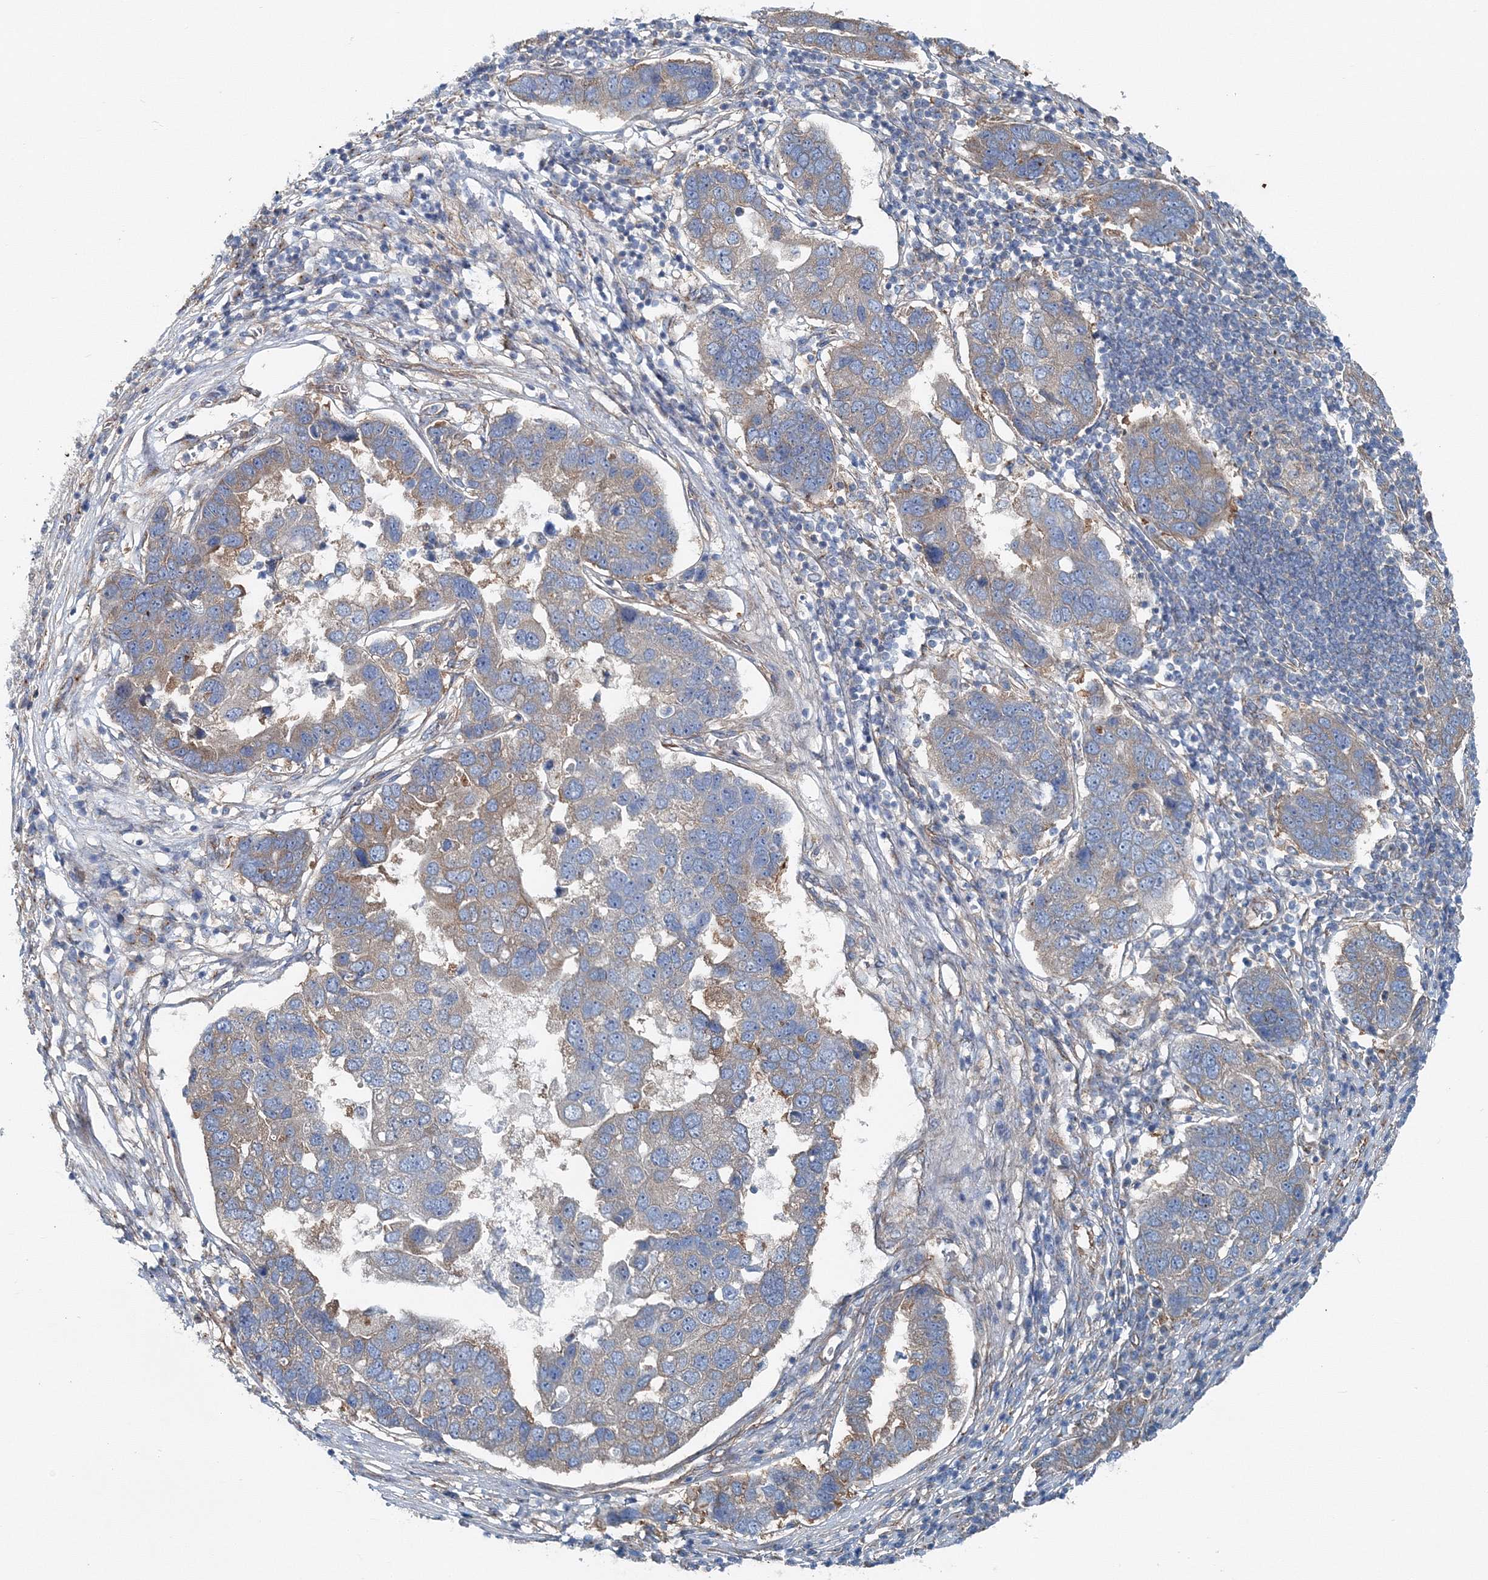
{"staining": {"intensity": "weak", "quantity": "25%-75%", "location": "cytoplasmic/membranous"}, "tissue": "pancreatic cancer", "cell_type": "Tumor cells", "image_type": "cancer", "snomed": [{"axis": "morphology", "description": "Adenocarcinoma, NOS"}, {"axis": "topography", "description": "Pancreas"}], "caption": "Brown immunohistochemical staining in human adenocarcinoma (pancreatic) demonstrates weak cytoplasmic/membranous staining in approximately 25%-75% of tumor cells. The staining was performed using DAB (3,3'-diaminobenzidine) to visualize the protein expression in brown, while the nuclei were stained in blue with hematoxylin (Magnification: 20x).", "gene": "MPHOSPH9", "patient": {"sex": "female", "age": 61}}